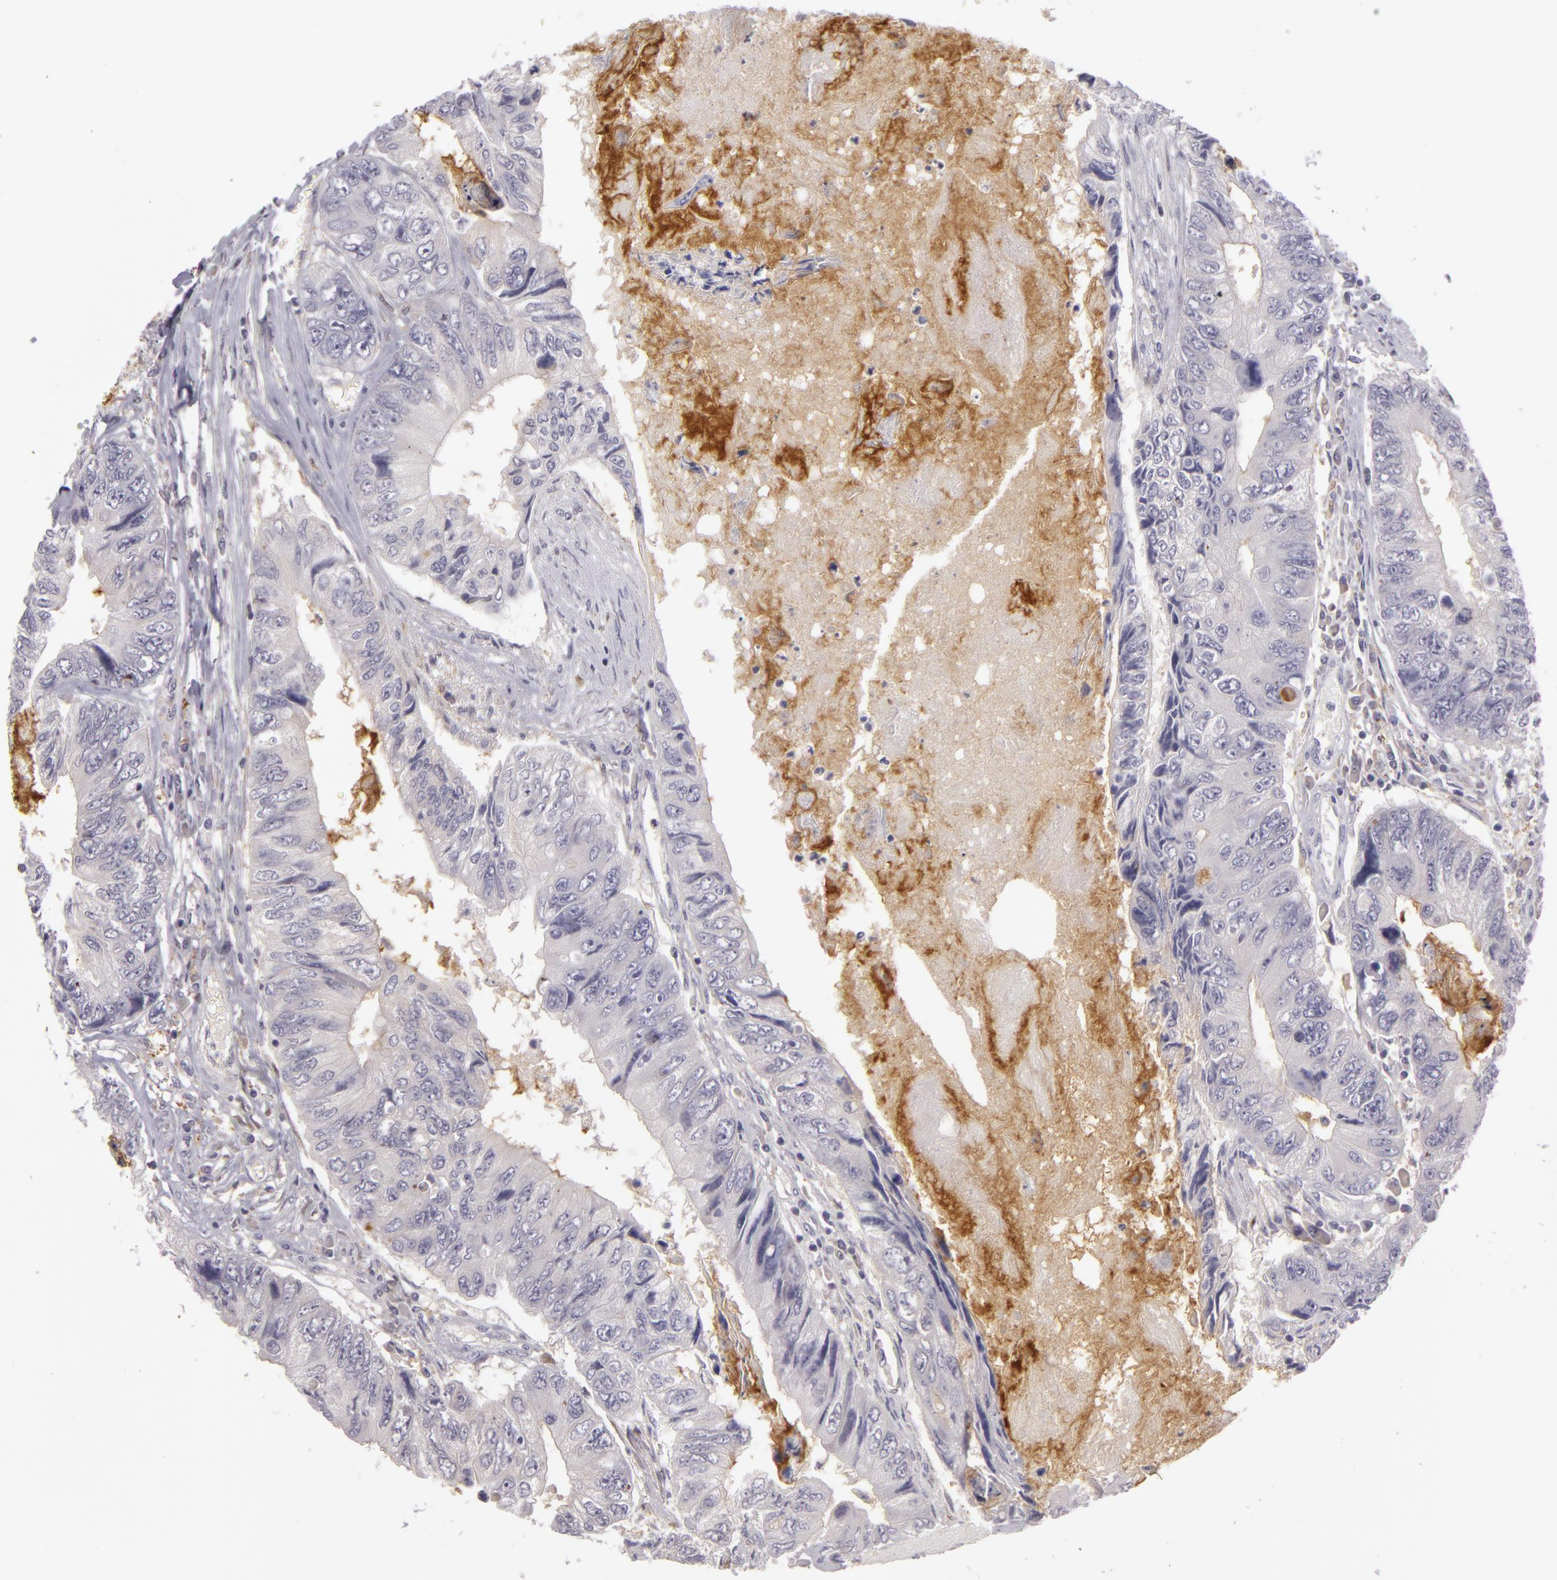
{"staining": {"intensity": "negative", "quantity": "none", "location": "none"}, "tissue": "colorectal cancer", "cell_type": "Tumor cells", "image_type": "cancer", "snomed": [{"axis": "morphology", "description": "Adenocarcinoma, NOS"}, {"axis": "topography", "description": "Rectum"}], "caption": "Immunohistochemical staining of human colorectal cancer (adenocarcinoma) reveals no significant staining in tumor cells.", "gene": "ZNF229", "patient": {"sex": "female", "age": 82}}